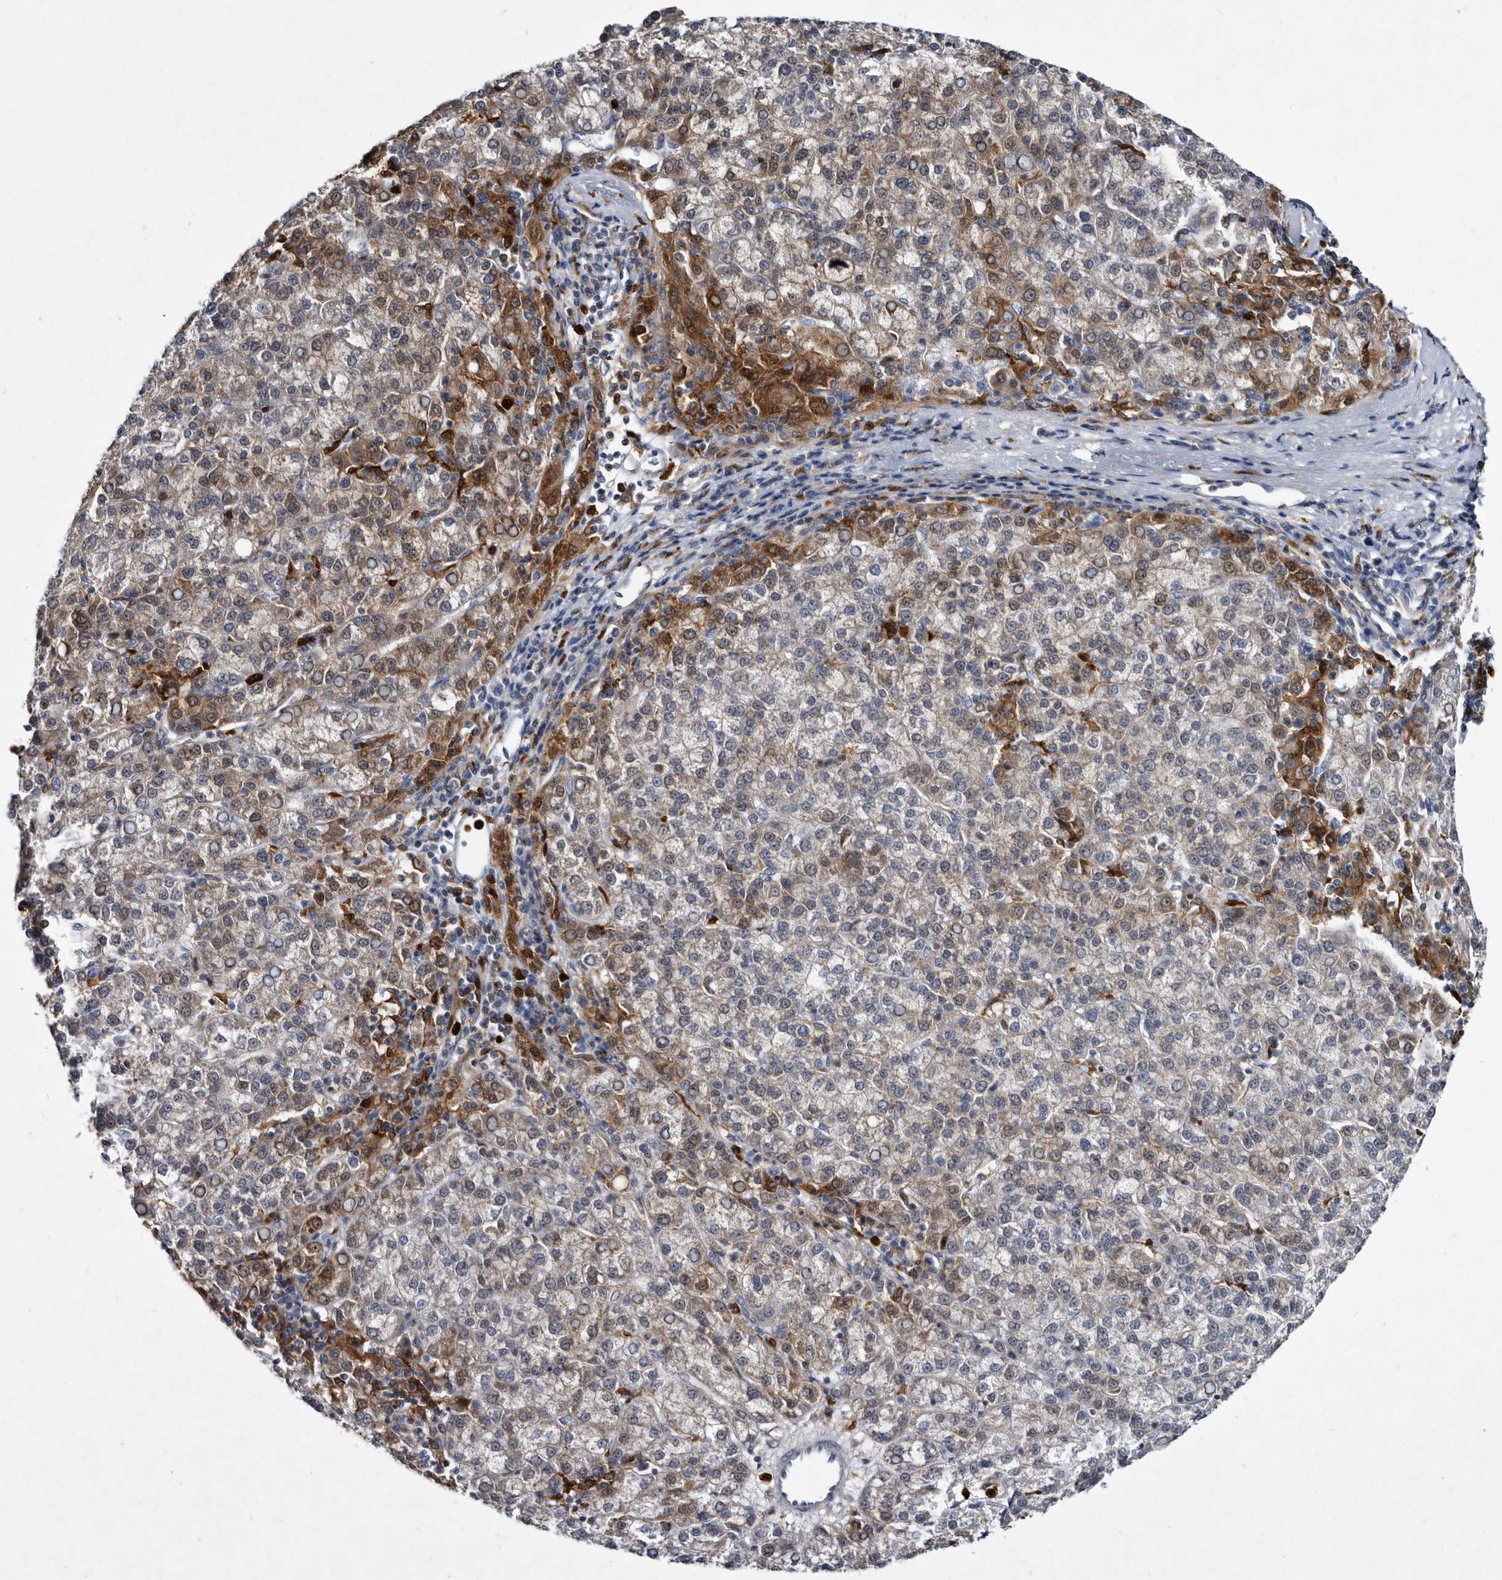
{"staining": {"intensity": "moderate", "quantity": "25%-75%", "location": "cytoplasmic/membranous"}, "tissue": "liver cancer", "cell_type": "Tumor cells", "image_type": "cancer", "snomed": [{"axis": "morphology", "description": "Carcinoma, Hepatocellular, NOS"}, {"axis": "topography", "description": "Liver"}], "caption": "A micrograph showing moderate cytoplasmic/membranous expression in about 25%-75% of tumor cells in liver cancer, as visualized by brown immunohistochemical staining.", "gene": "SERPINB8", "patient": {"sex": "female", "age": 58}}